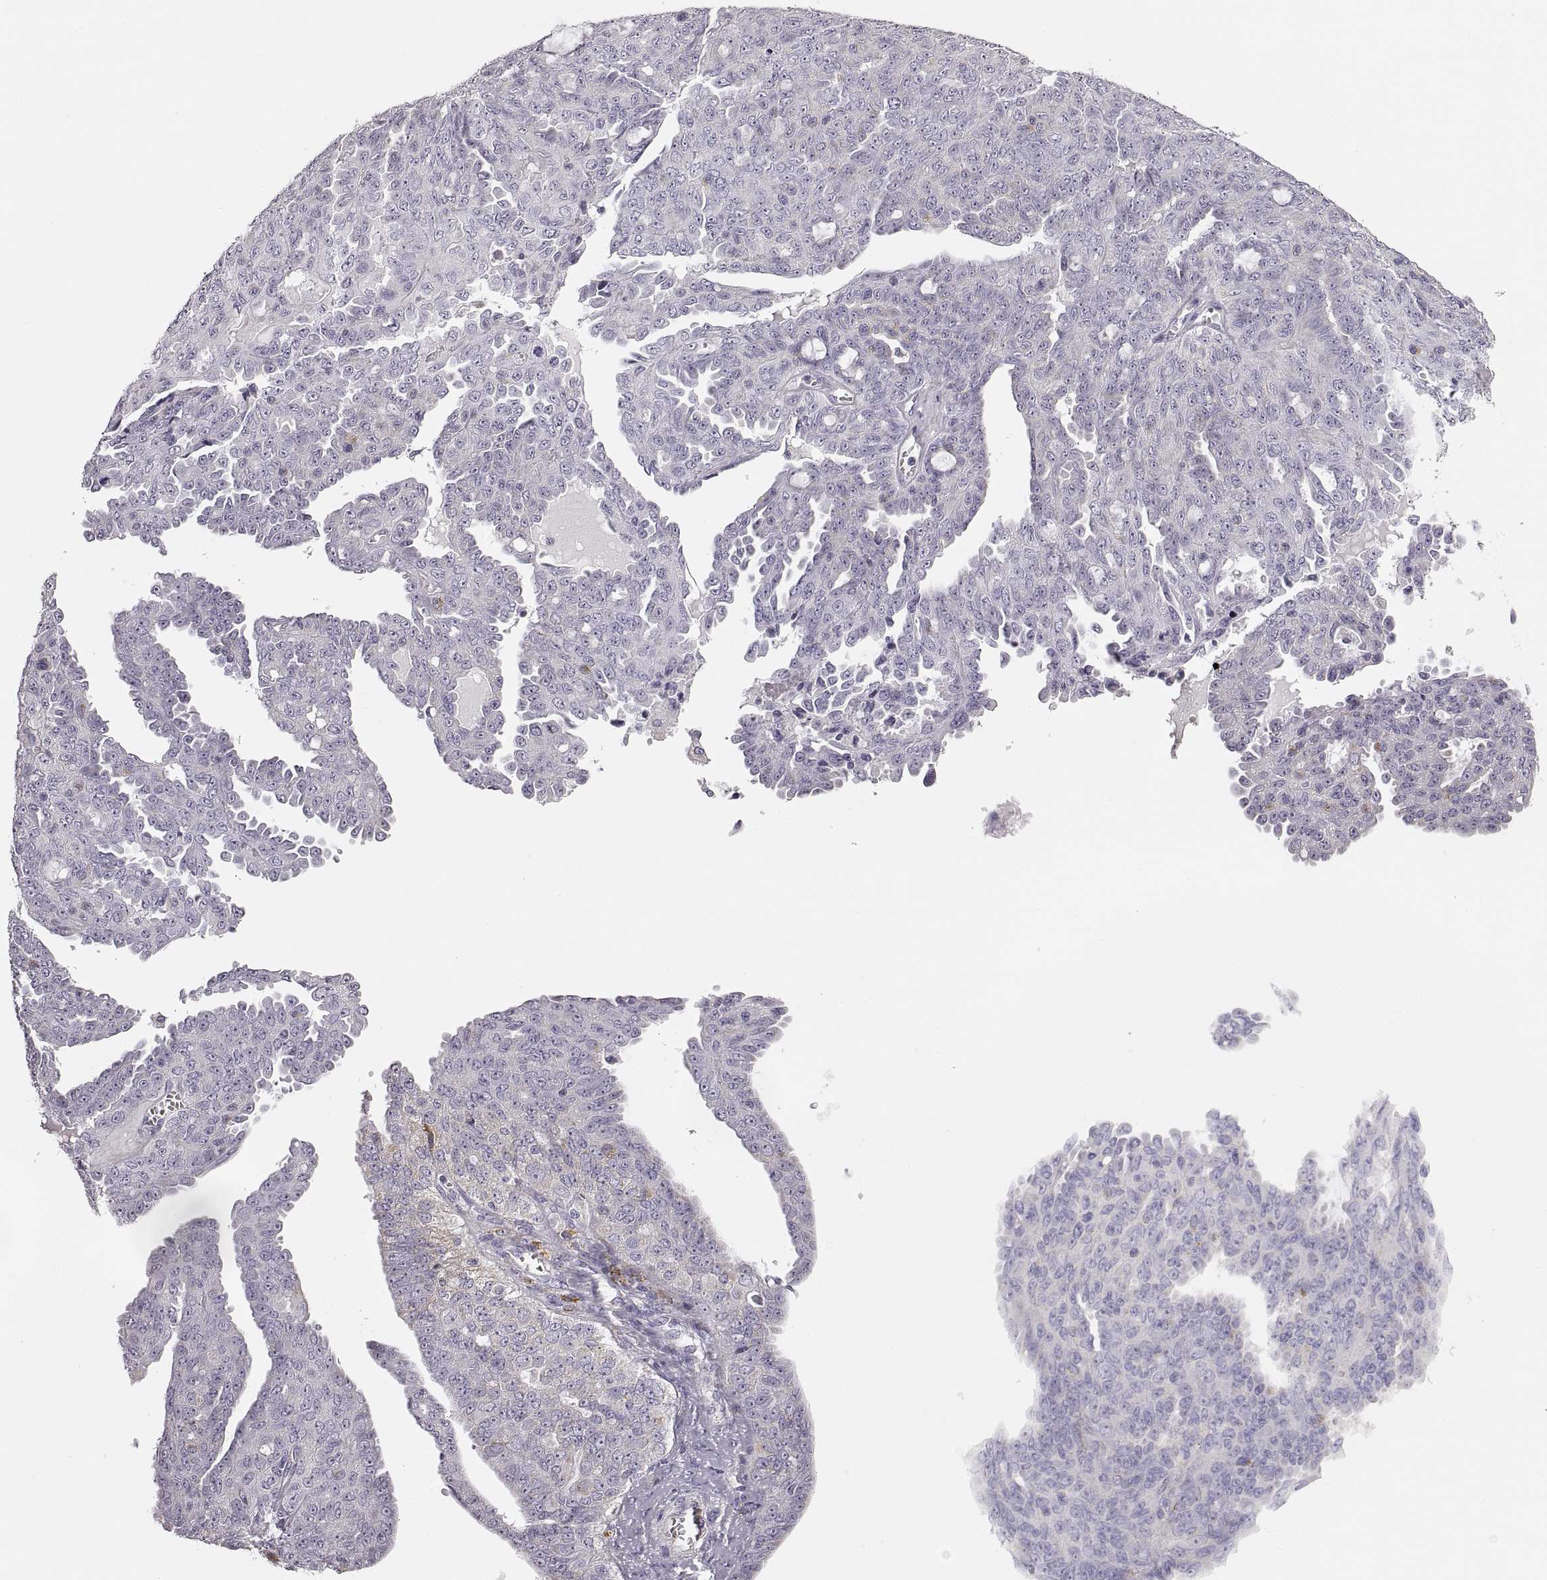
{"staining": {"intensity": "negative", "quantity": "none", "location": "none"}, "tissue": "ovarian cancer", "cell_type": "Tumor cells", "image_type": "cancer", "snomed": [{"axis": "morphology", "description": "Cystadenocarcinoma, serous, NOS"}, {"axis": "topography", "description": "Ovary"}], "caption": "Ovarian serous cystadenocarcinoma stained for a protein using immunohistochemistry (IHC) reveals no expression tumor cells.", "gene": "RDH13", "patient": {"sex": "female", "age": 71}}